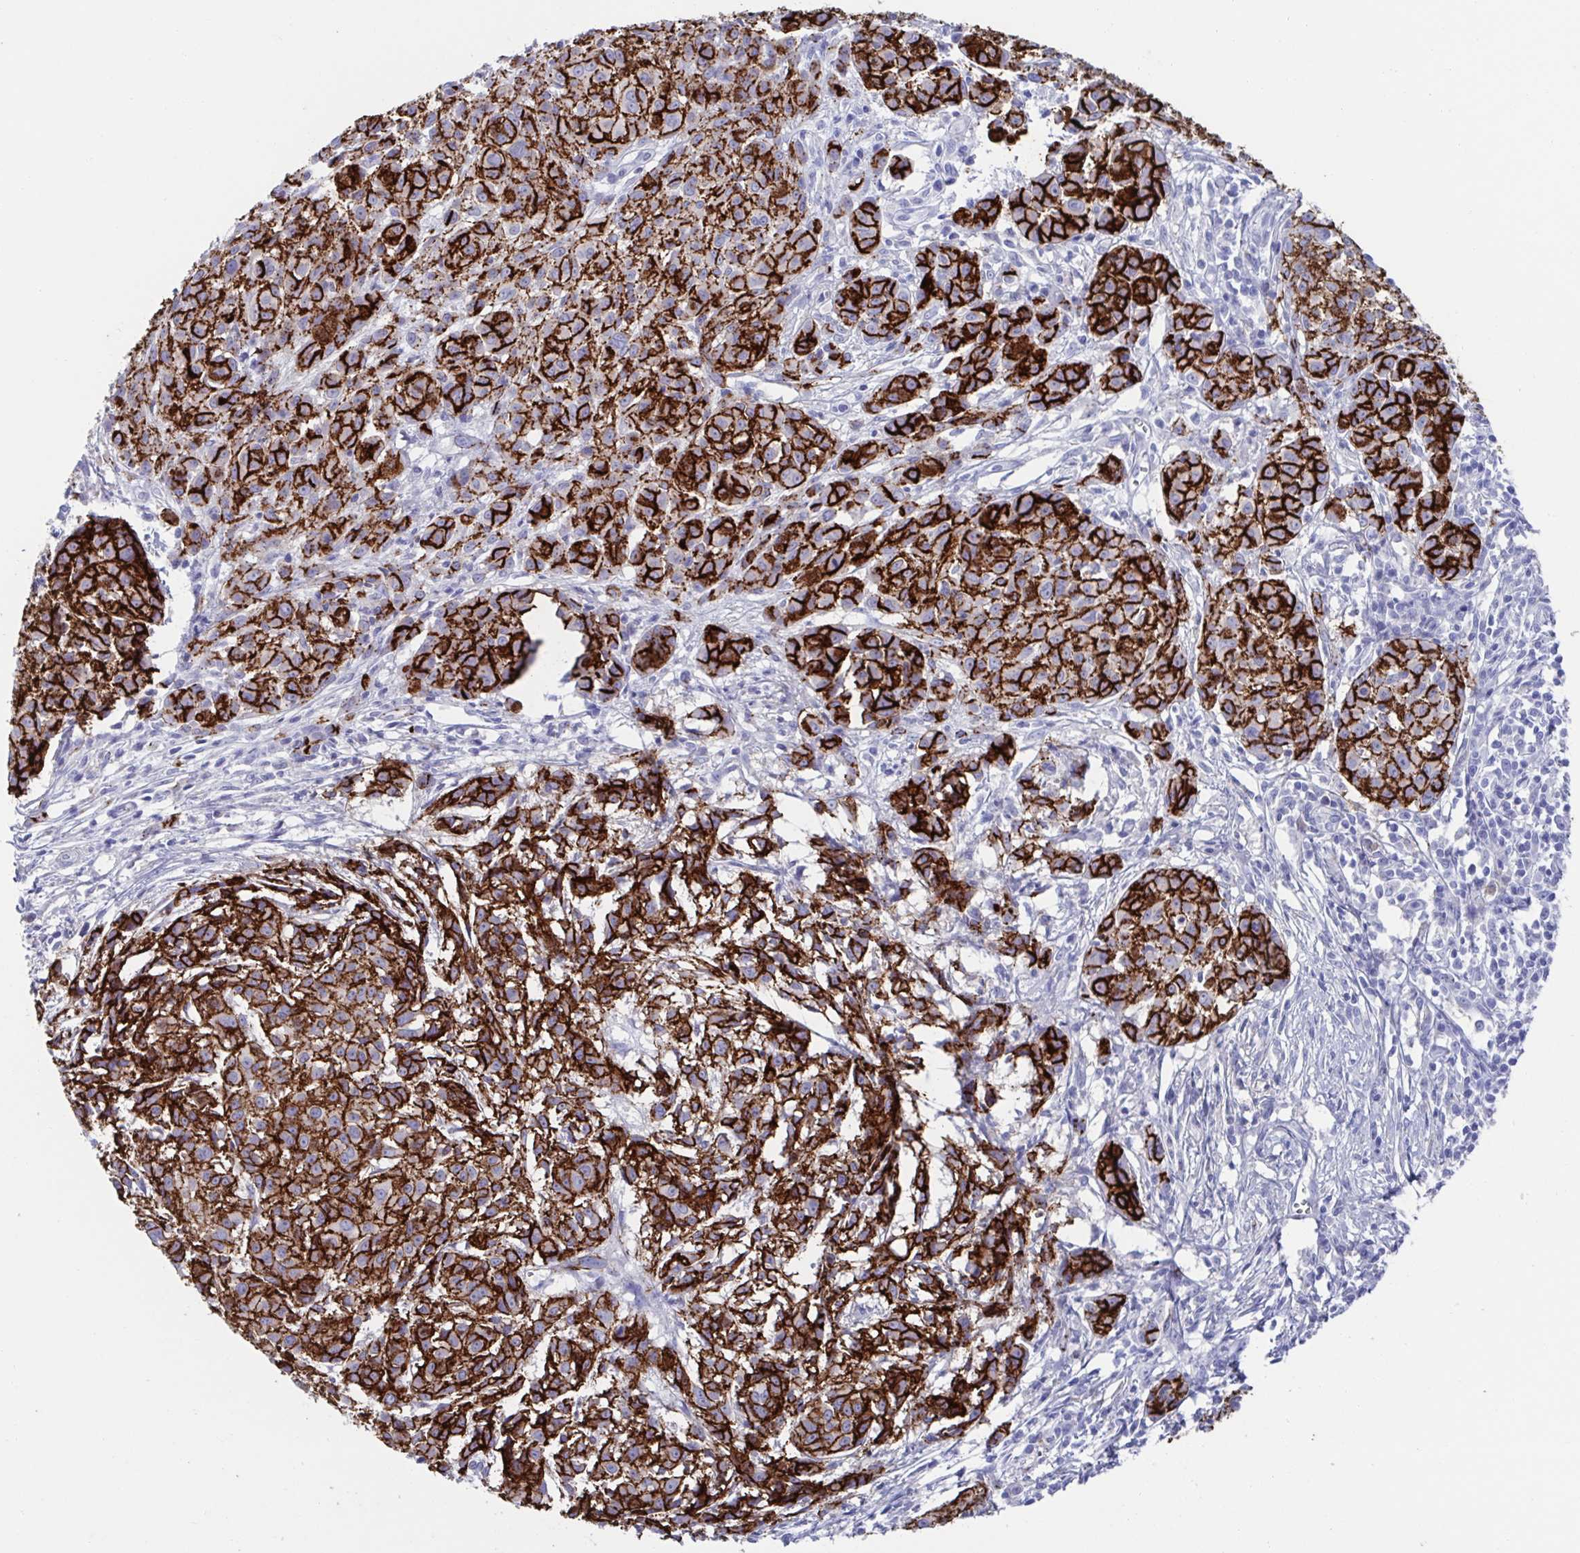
{"staining": {"intensity": "strong", "quantity": ">75%", "location": "cytoplasmic/membranous"}, "tissue": "melanoma", "cell_type": "Tumor cells", "image_type": "cancer", "snomed": [{"axis": "morphology", "description": "Malignant melanoma, NOS"}, {"axis": "topography", "description": "Skin"}], "caption": "Approximately >75% of tumor cells in human malignant melanoma reveal strong cytoplasmic/membranous protein staining as visualized by brown immunohistochemical staining.", "gene": "CDH2", "patient": {"sex": "male", "age": 48}}